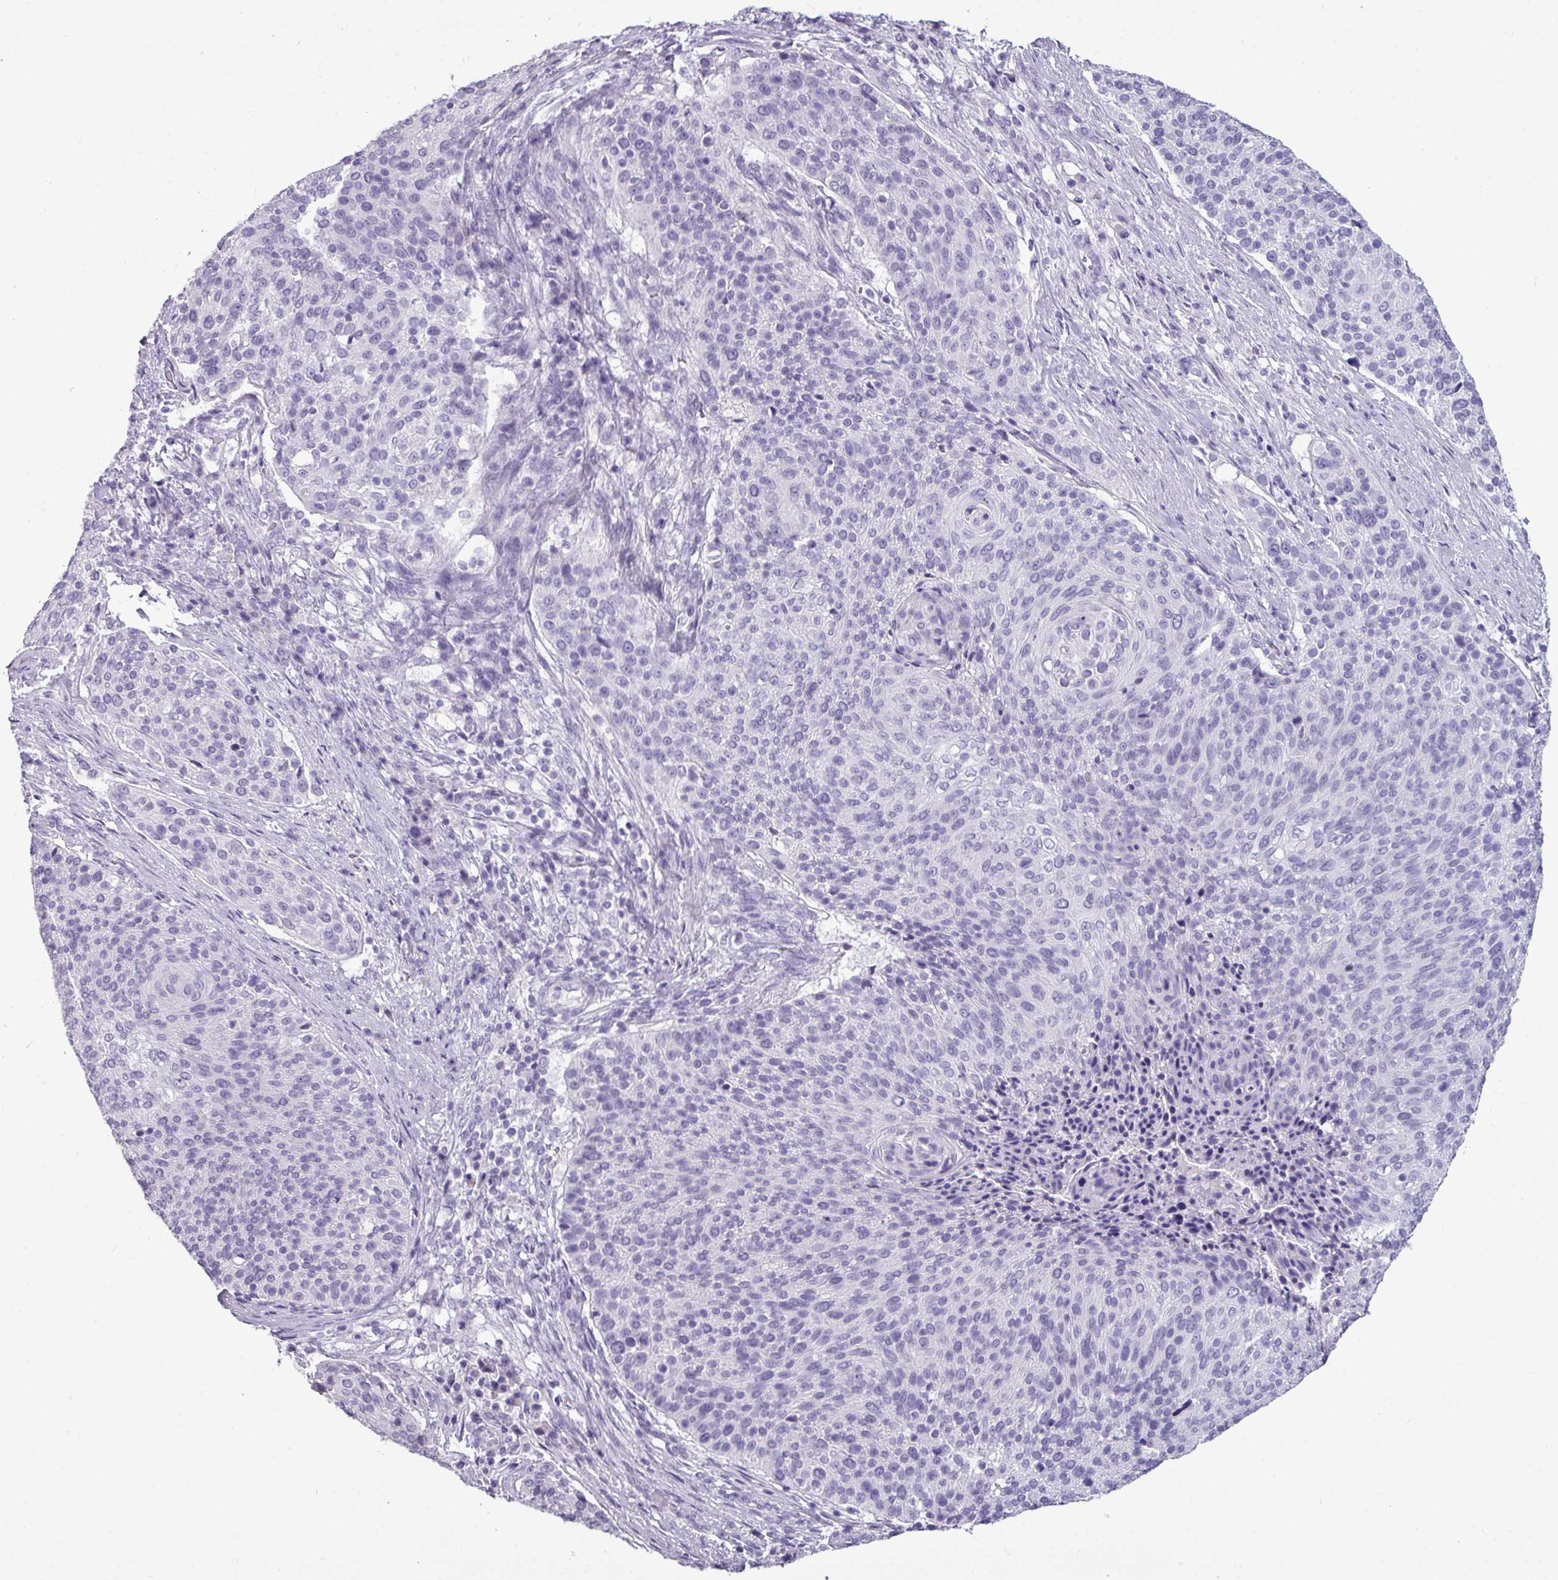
{"staining": {"intensity": "negative", "quantity": "none", "location": "none"}, "tissue": "cervical cancer", "cell_type": "Tumor cells", "image_type": "cancer", "snomed": [{"axis": "morphology", "description": "Squamous cell carcinoma, NOS"}, {"axis": "topography", "description": "Cervix"}], "caption": "There is no significant expression in tumor cells of squamous cell carcinoma (cervical). The staining is performed using DAB brown chromogen with nuclei counter-stained in using hematoxylin.", "gene": "TMEM91", "patient": {"sex": "female", "age": 31}}